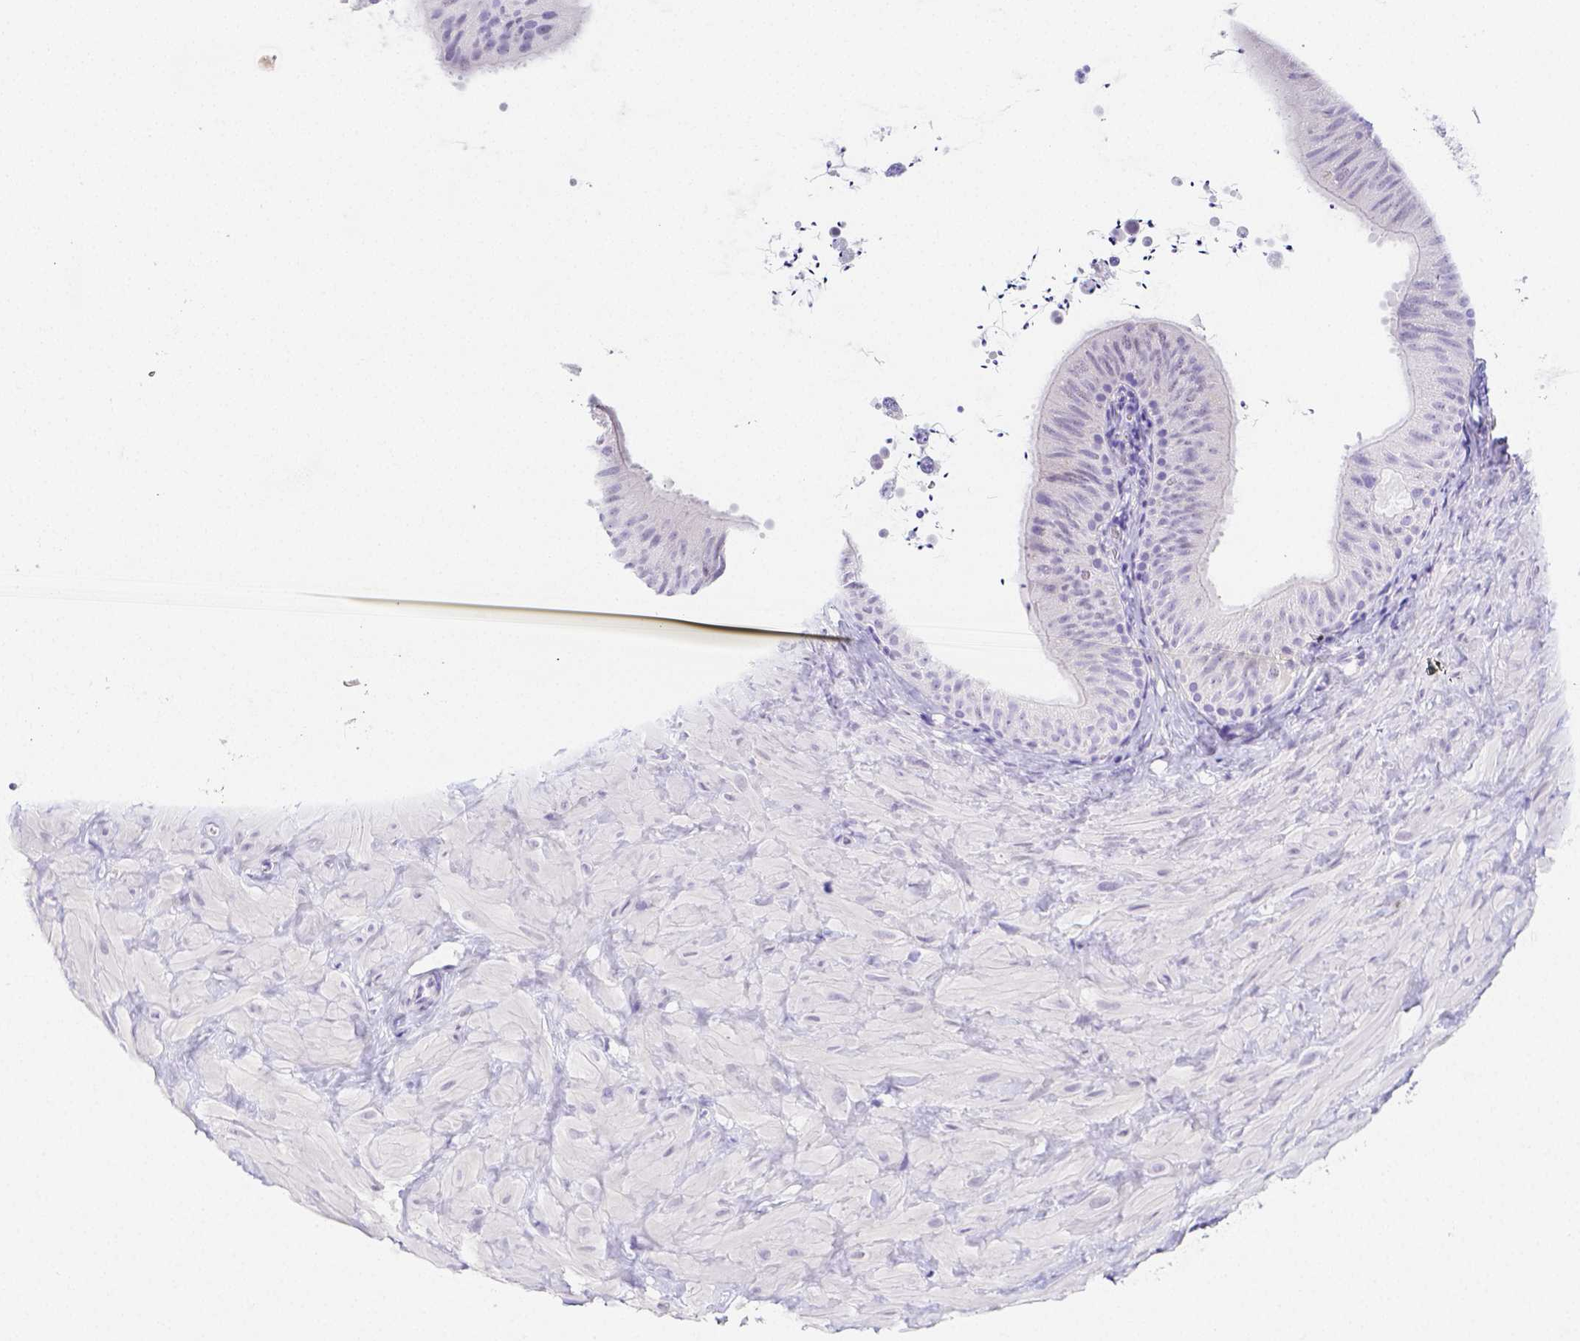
{"staining": {"intensity": "negative", "quantity": "none", "location": "none"}, "tissue": "epididymis", "cell_type": "Glandular cells", "image_type": "normal", "snomed": [{"axis": "morphology", "description": "Normal tissue, NOS"}, {"axis": "topography", "description": "Epididymis, spermatic cord, NOS"}, {"axis": "topography", "description": "Epididymis"}], "caption": "Image shows no significant protein expression in glandular cells of unremarkable epididymis.", "gene": "ARHGAP36", "patient": {"sex": "male", "age": 31}}